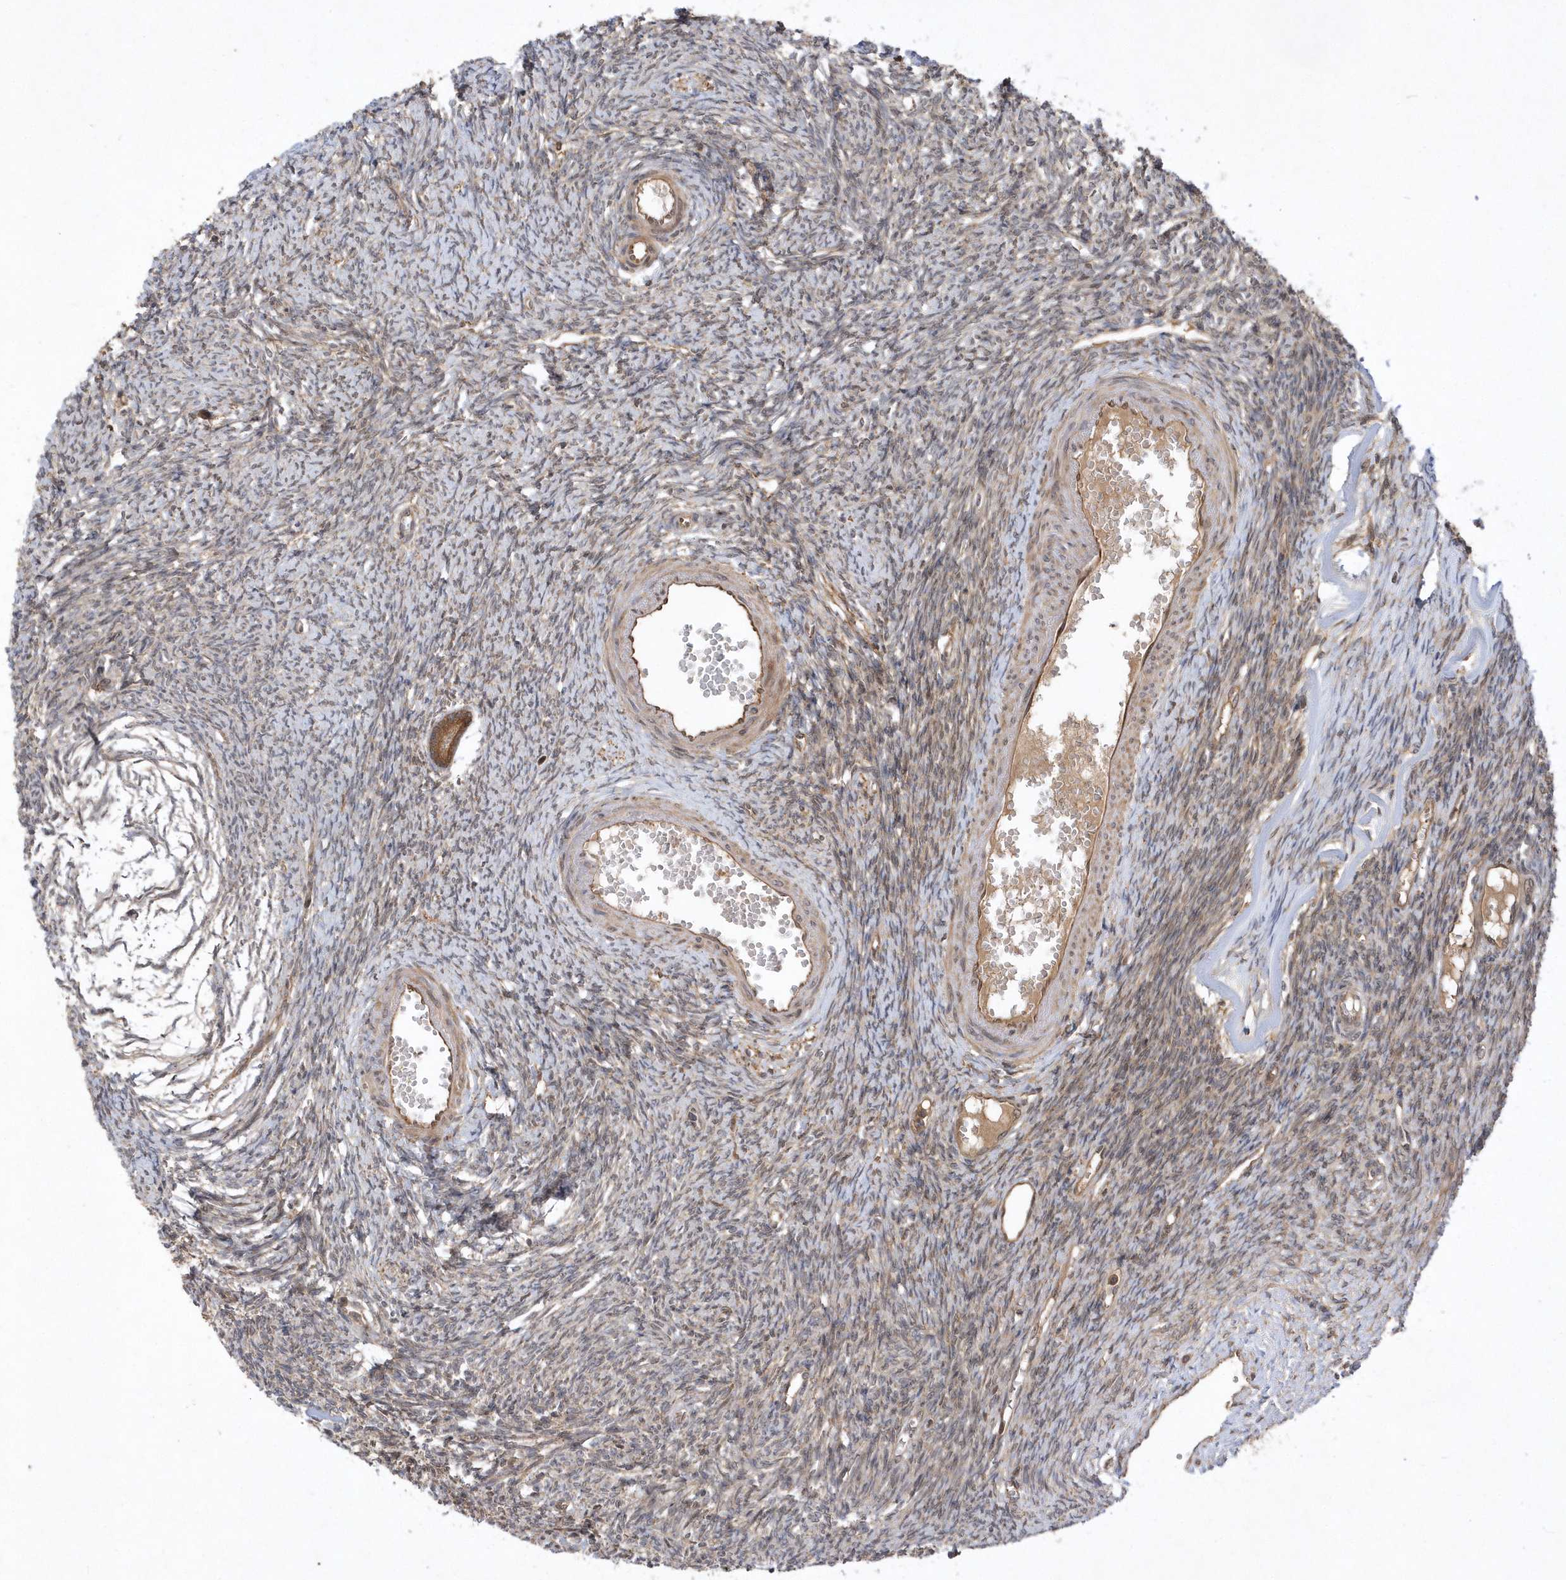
{"staining": {"intensity": "moderate", "quantity": ">75%", "location": "cytoplasmic/membranous"}, "tissue": "ovary", "cell_type": "Follicle cells", "image_type": "normal", "snomed": [{"axis": "morphology", "description": "Normal tissue, NOS"}, {"axis": "morphology", "description": "Cyst, NOS"}, {"axis": "topography", "description": "Ovary"}], "caption": "An immunohistochemistry (IHC) photomicrograph of normal tissue is shown. Protein staining in brown highlights moderate cytoplasmic/membranous positivity in ovary within follicle cells.", "gene": "GFM2", "patient": {"sex": "female", "age": 33}}